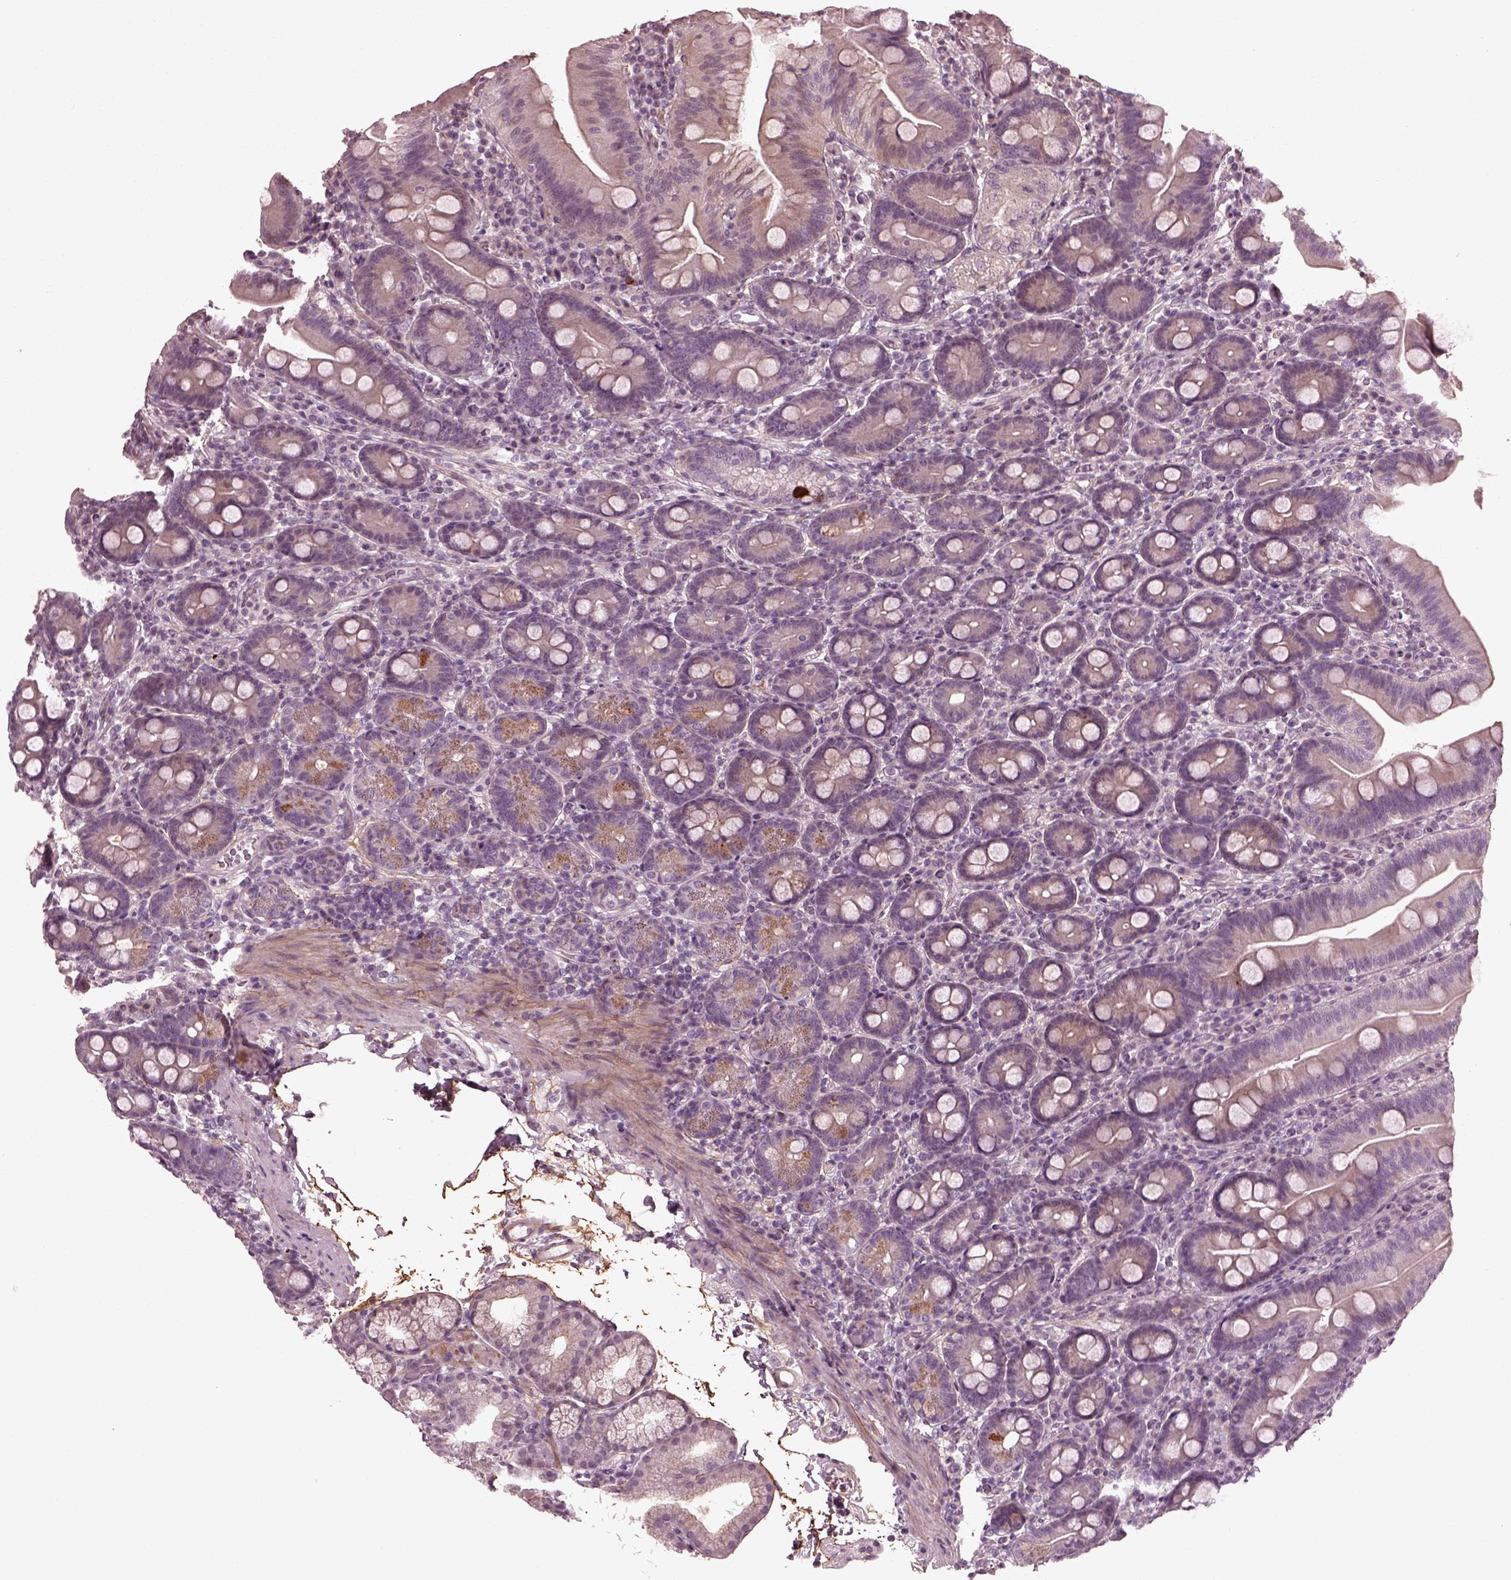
{"staining": {"intensity": "weak", "quantity": "25%-75%", "location": "cytoplasmic/membranous"}, "tissue": "duodenum", "cell_type": "Glandular cells", "image_type": "normal", "snomed": [{"axis": "morphology", "description": "Normal tissue, NOS"}, {"axis": "topography", "description": "Duodenum"}], "caption": "Immunohistochemical staining of benign duodenum shows low levels of weak cytoplasmic/membranous staining in approximately 25%-75% of glandular cells. Ihc stains the protein in brown and the nuclei are stained blue.", "gene": "EFEMP1", "patient": {"sex": "male", "age": 59}}